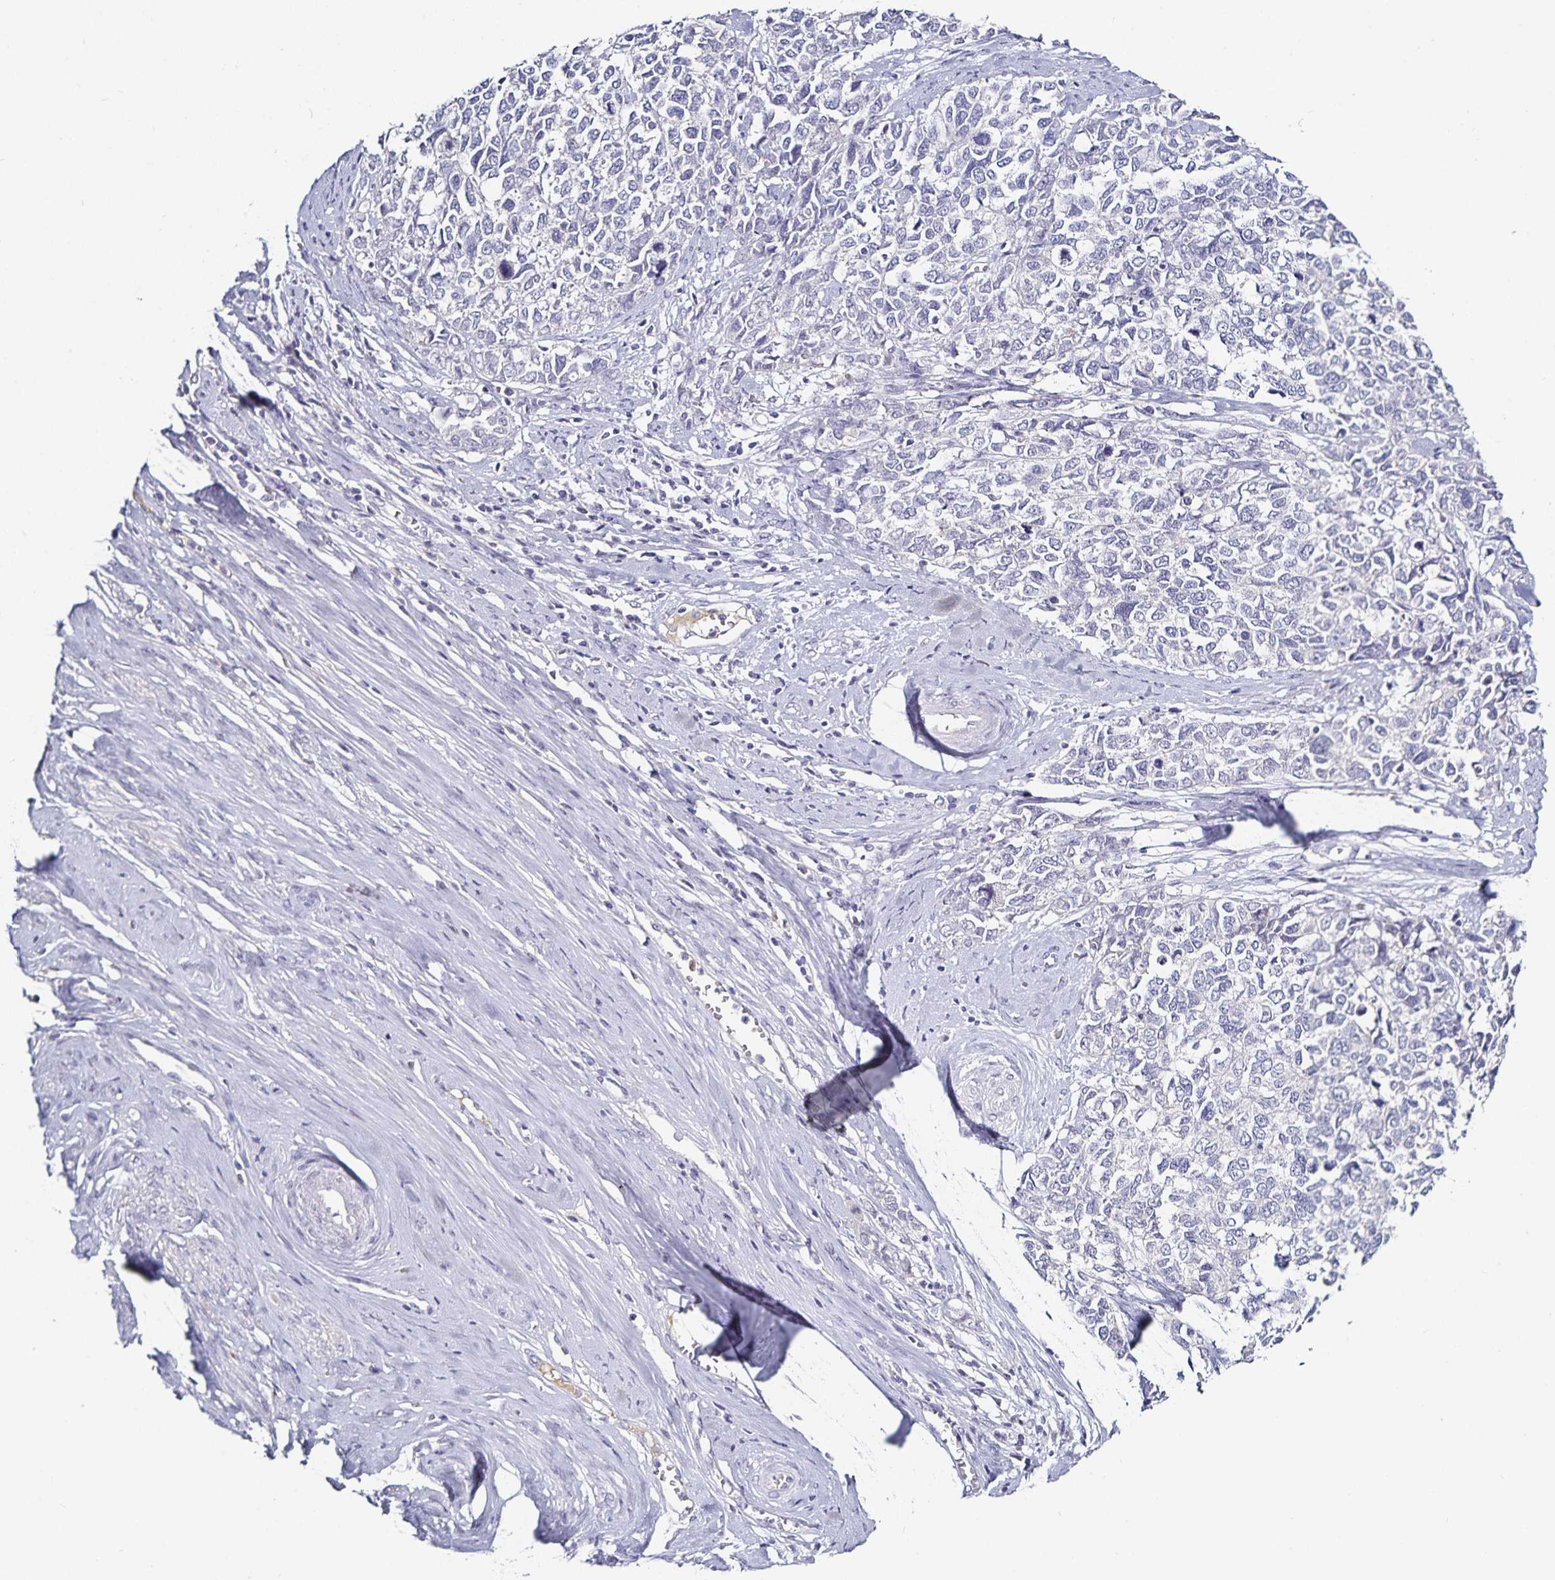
{"staining": {"intensity": "negative", "quantity": "none", "location": "none"}, "tissue": "cervical cancer", "cell_type": "Tumor cells", "image_type": "cancer", "snomed": [{"axis": "morphology", "description": "Adenocarcinoma, NOS"}, {"axis": "topography", "description": "Cervix"}], "caption": "Immunohistochemical staining of cervical cancer shows no significant expression in tumor cells. (DAB (3,3'-diaminobenzidine) immunohistochemistry (IHC), high magnification).", "gene": "TTR", "patient": {"sex": "female", "age": 63}}